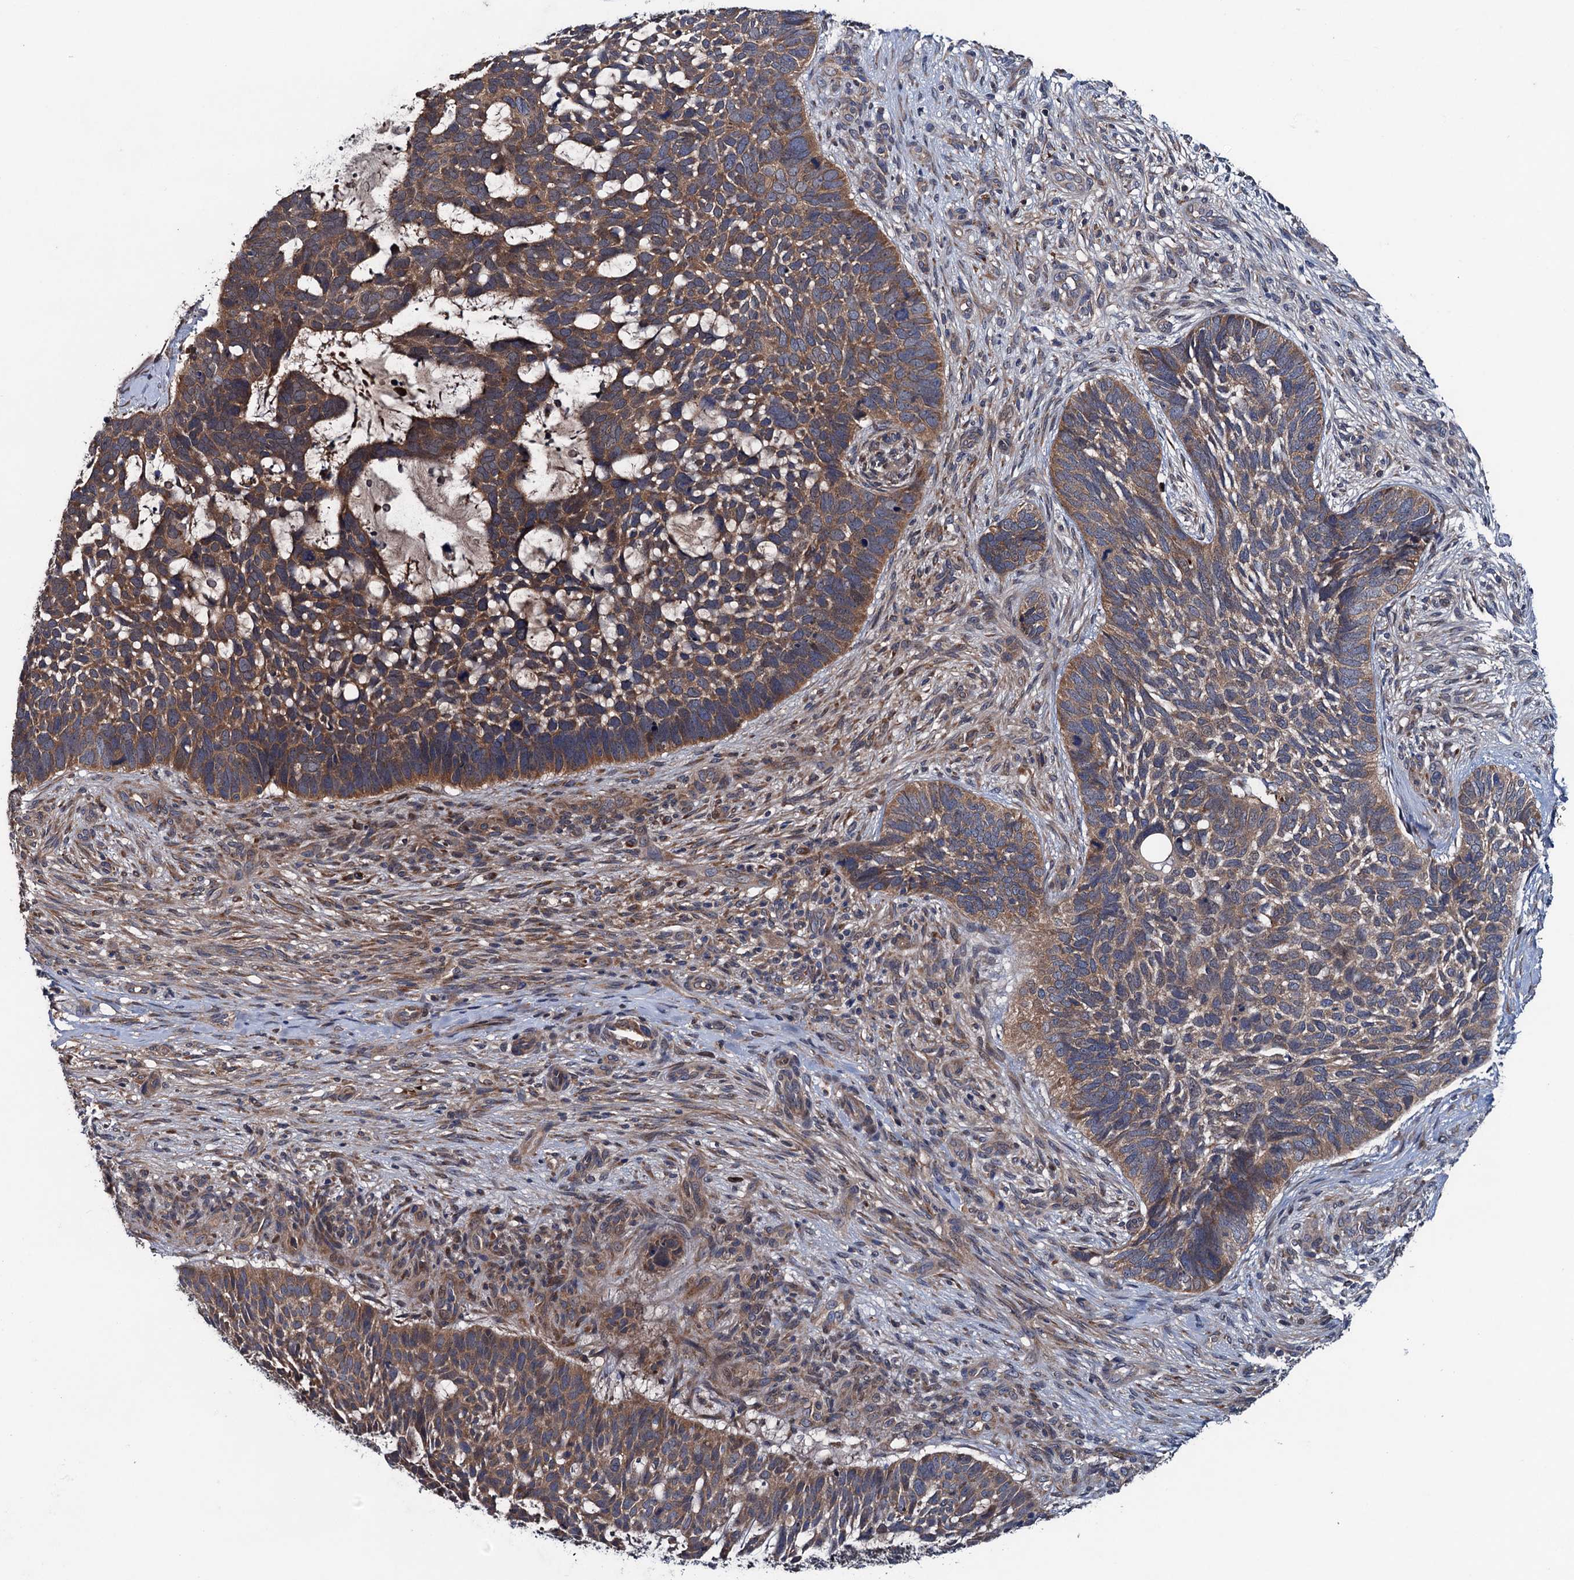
{"staining": {"intensity": "moderate", "quantity": ">75%", "location": "cytoplasmic/membranous"}, "tissue": "skin cancer", "cell_type": "Tumor cells", "image_type": "cancer", "snomed": [{"axis": "morphology", "description": "Basal cell carcinoma"}, {"axis": "topography", "description": "Skin"}], "caption": "A brown stain highlights moderate cytoplasmic/membranous staining of a protein in skin cancer tumor cells.", "gene": "BLTP3B", "patient": {"sex": "male", "age": 88}}